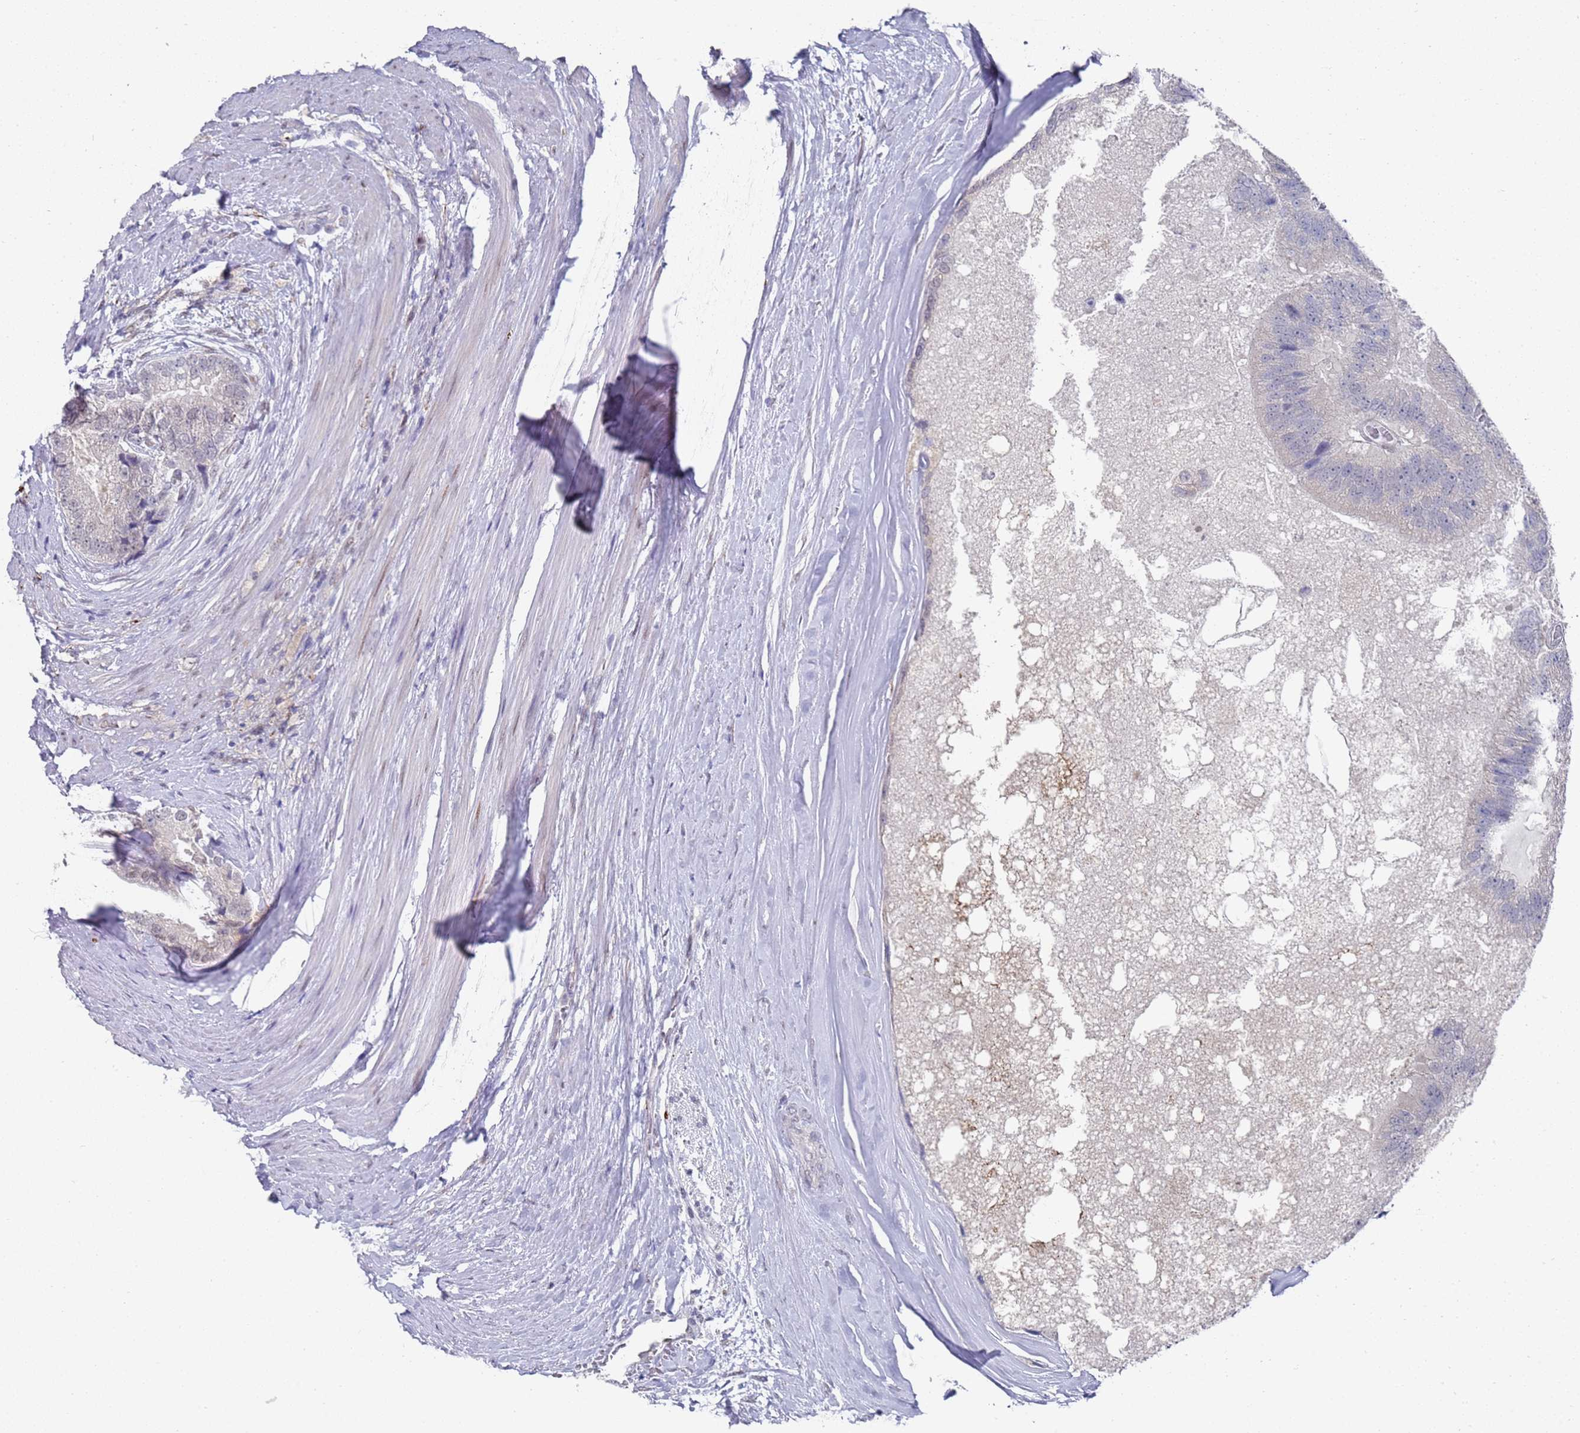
{"staining": {"intensity": "negative", "quantity": "none", "location": "none"}, "tissue": "prostate cancer", "cell_type": "Tumor cells", "image_type": "cancer", "snomed": [{"axis": "morphology", "description": "Adenocarcinoma, High grade"}, {"axis": "topography", "description": "Prostate"}], "caption": "Immunohistochemistry (IHC) photomicrograph of neoplastic tissue: prostate cancer stained with DAB demonstrates no significant protein positivity in tumor cells. (DAB (3,3'-diaminobenzidine) immunohistochemistry visualized using brightfield microscopy, high magnification).", "gene": "COPS6", "patient": {"sex": "male", "age": 70}}